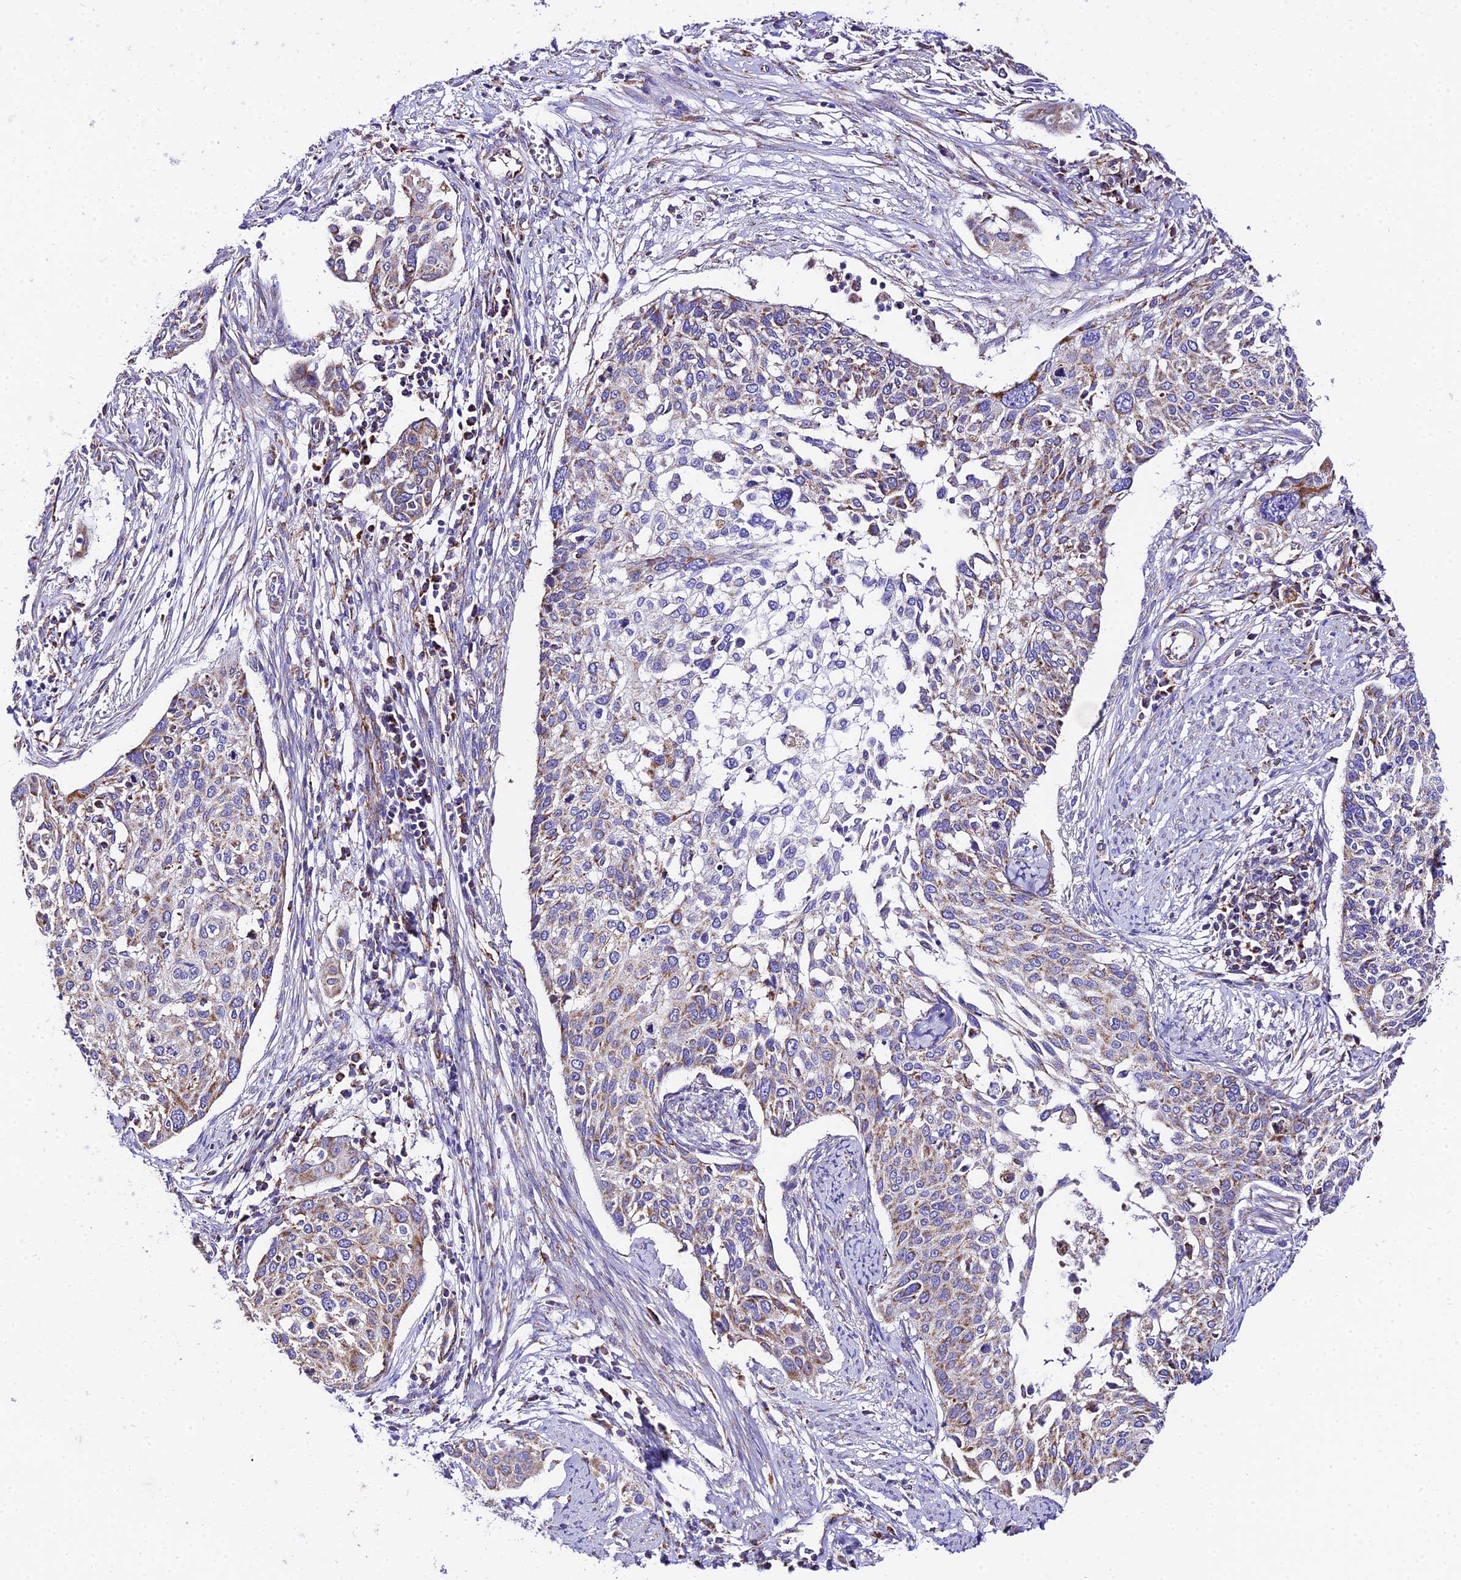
{"staining": {"intensity": "moderate", "quantity": "25%-75%", "location": "cytoplasmic/membranous"}, "tissue": "cervical cancer", "cell_type": "Tumor cells", "image_type": "cancer", "snomed": [{"axis": "morphology", "description": "Squamous cell carcinoma, NOS"}, {"axis": "topography", "description": "Cervix"}], "caption": "High-power microscopy captured an immunohistochemistry micrograph of cervical squamous cell carcinoma, revealing moderate cytoplasmic/membranous positivity in approximately 25%-75% of tumor cells. The staining was performed using DAB (3,3'-diaminobenzidine), with brown indicating positive protein expression. Nuclei are stained blue with hematoxylin.", "gene": "OCIAD1", "patient": {"sex": "female", "age": 44}}